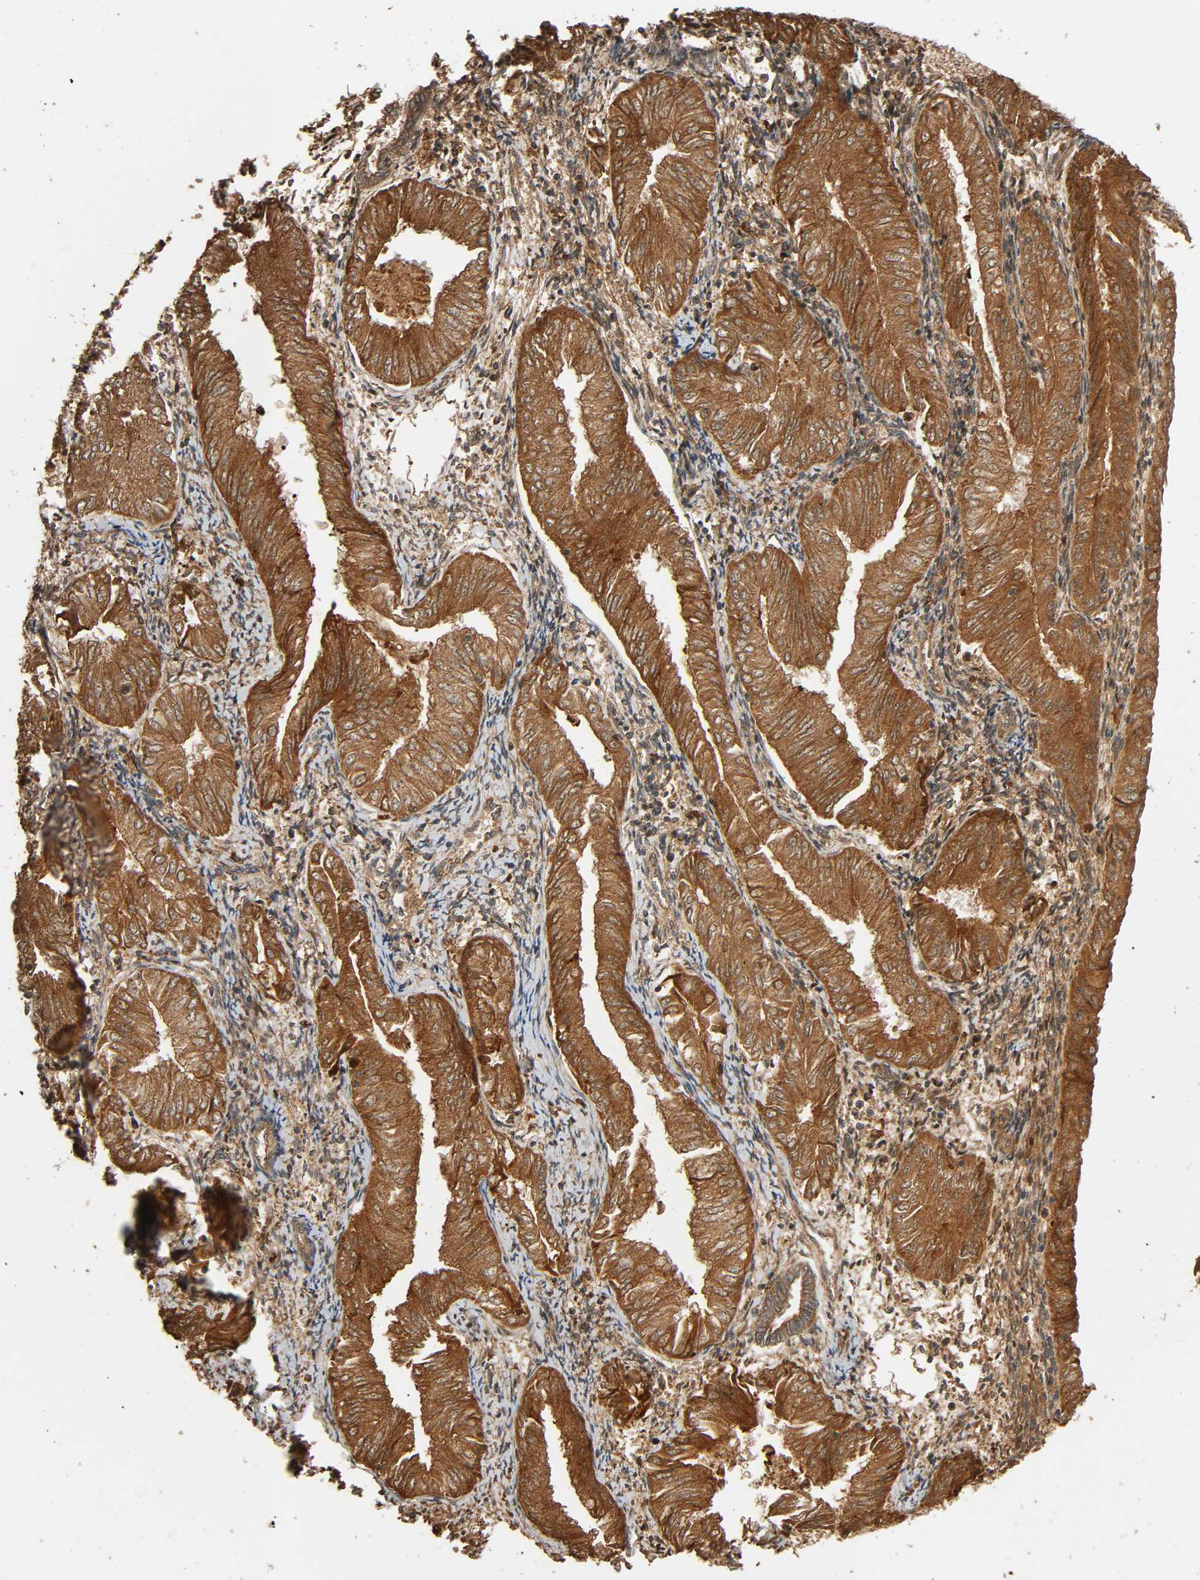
{"staining": {"intensity": "strong", "quantity": ">75%", "location": "cytoplasmic/membranous"}, "tissue": "endometrial cancer", "cell_type": "Tumor cells", "image_type": "cancer", "snomed": [{"axis": "morphology", "description": "Adenocarcinoma, NOS"}, {"axis": "topography", "description": "Endometrium"}], "caption": "Strong cytoplasmic/membranous protein expression is appreciated in about >75% of tumor cells in adenocarcinoma (endometrial).", "gene": "MAP3K8", "patient": {"sex": "female", "age": 53}}